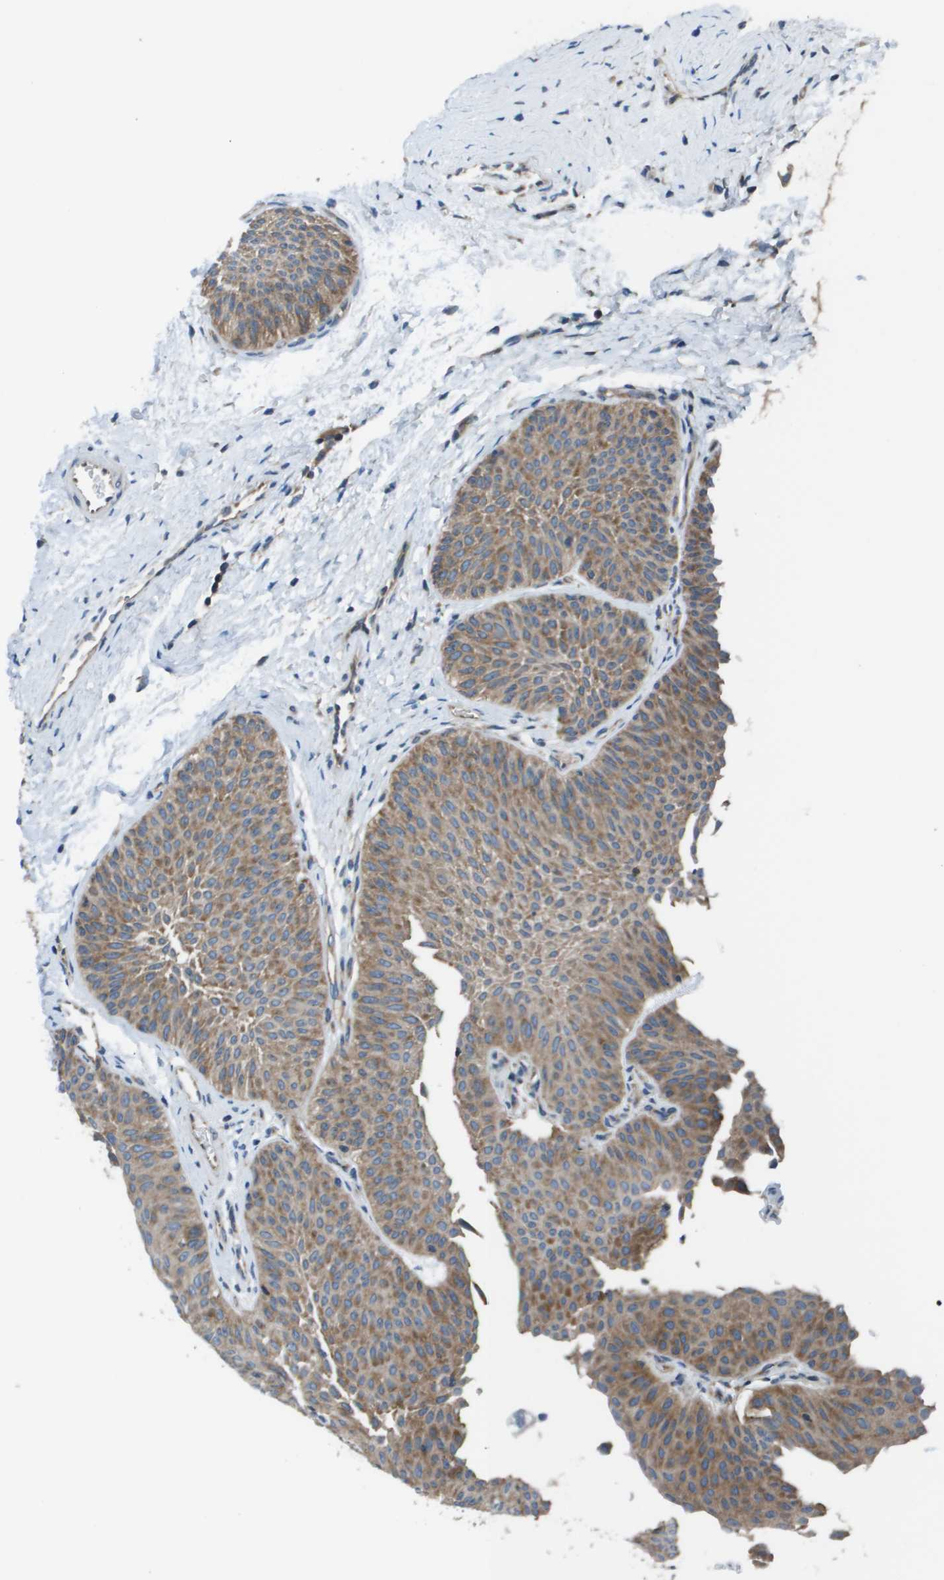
{"staining": {"intensity": "moderate", "quantity": ">75%", "location": "cytoplasmic/membranous"}, "tissue": "urothelial cancer", "cell_type": "Tumor cells", "image_type": "cancer", "snomed": [{"axis": "morphology", "description": "Urothelial carcinoma, Low grade"}, {"axis": "topography", "description": "Urinary bladder"}], "caption": "Protein staining exhibits moderate cytoplasmic/membranous expression in about >75% of tumor cells in low-grade urothelial carcinoma.", "gene": "EIF3B", "patient": {"sex": "female", "age": 60}}